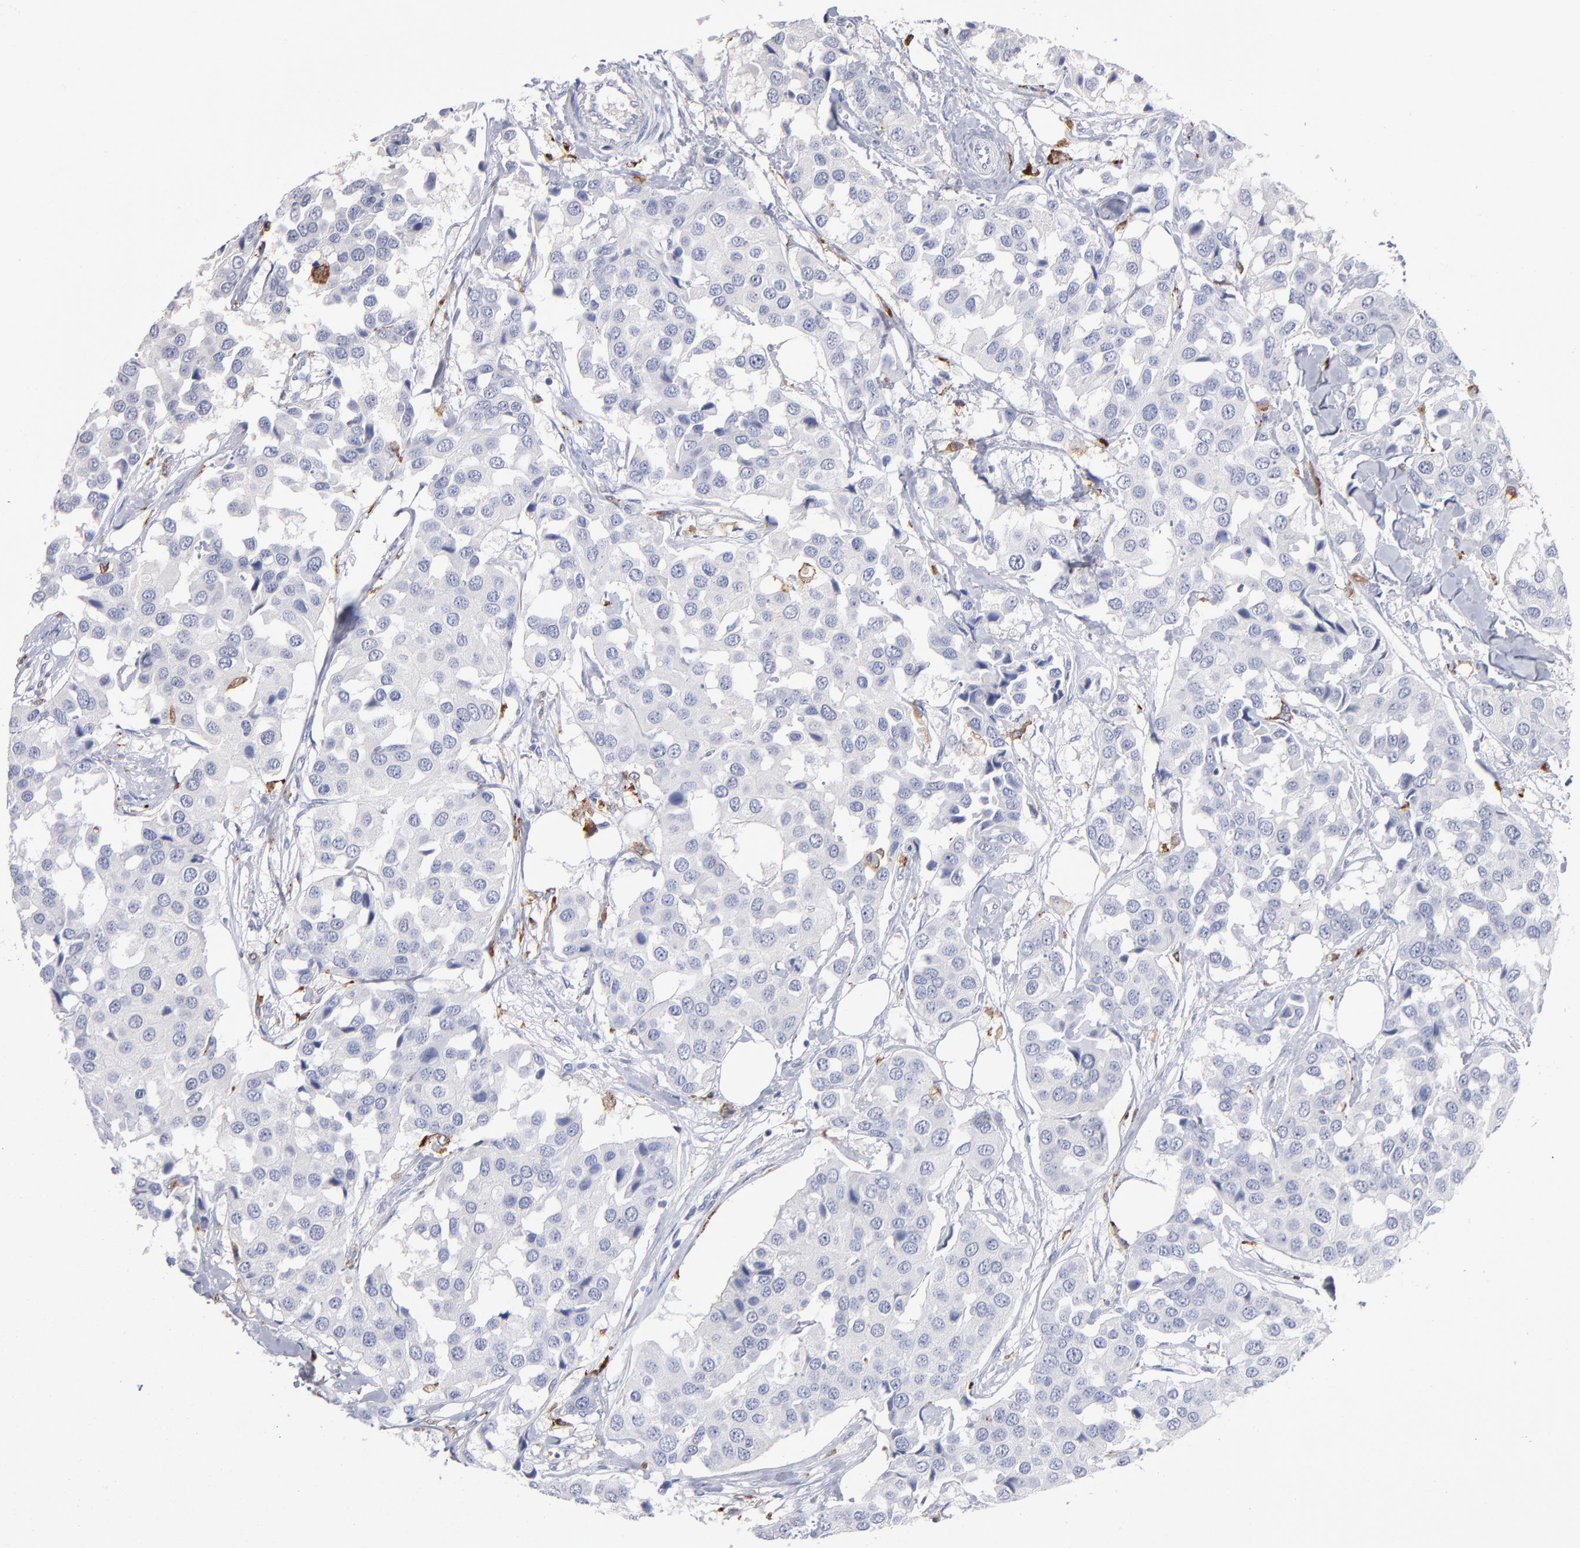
{"staining": {"intensity": "negative", "quantity": "none", "location": "none"}, "tissue": "breast cancer", "cell_type": "Tumor cells", "image_type": "cancer", "snomed": [{"axis": "morphology", "description": "Duct carcinoma"}, {"axis": "topography", "description": "Breast"}], "caption": "Tumor cells show no significant protein expression in intraductal carcinoma (breast).", "gene": "CD180", "patient": {"sex": "female", "age": 80}}